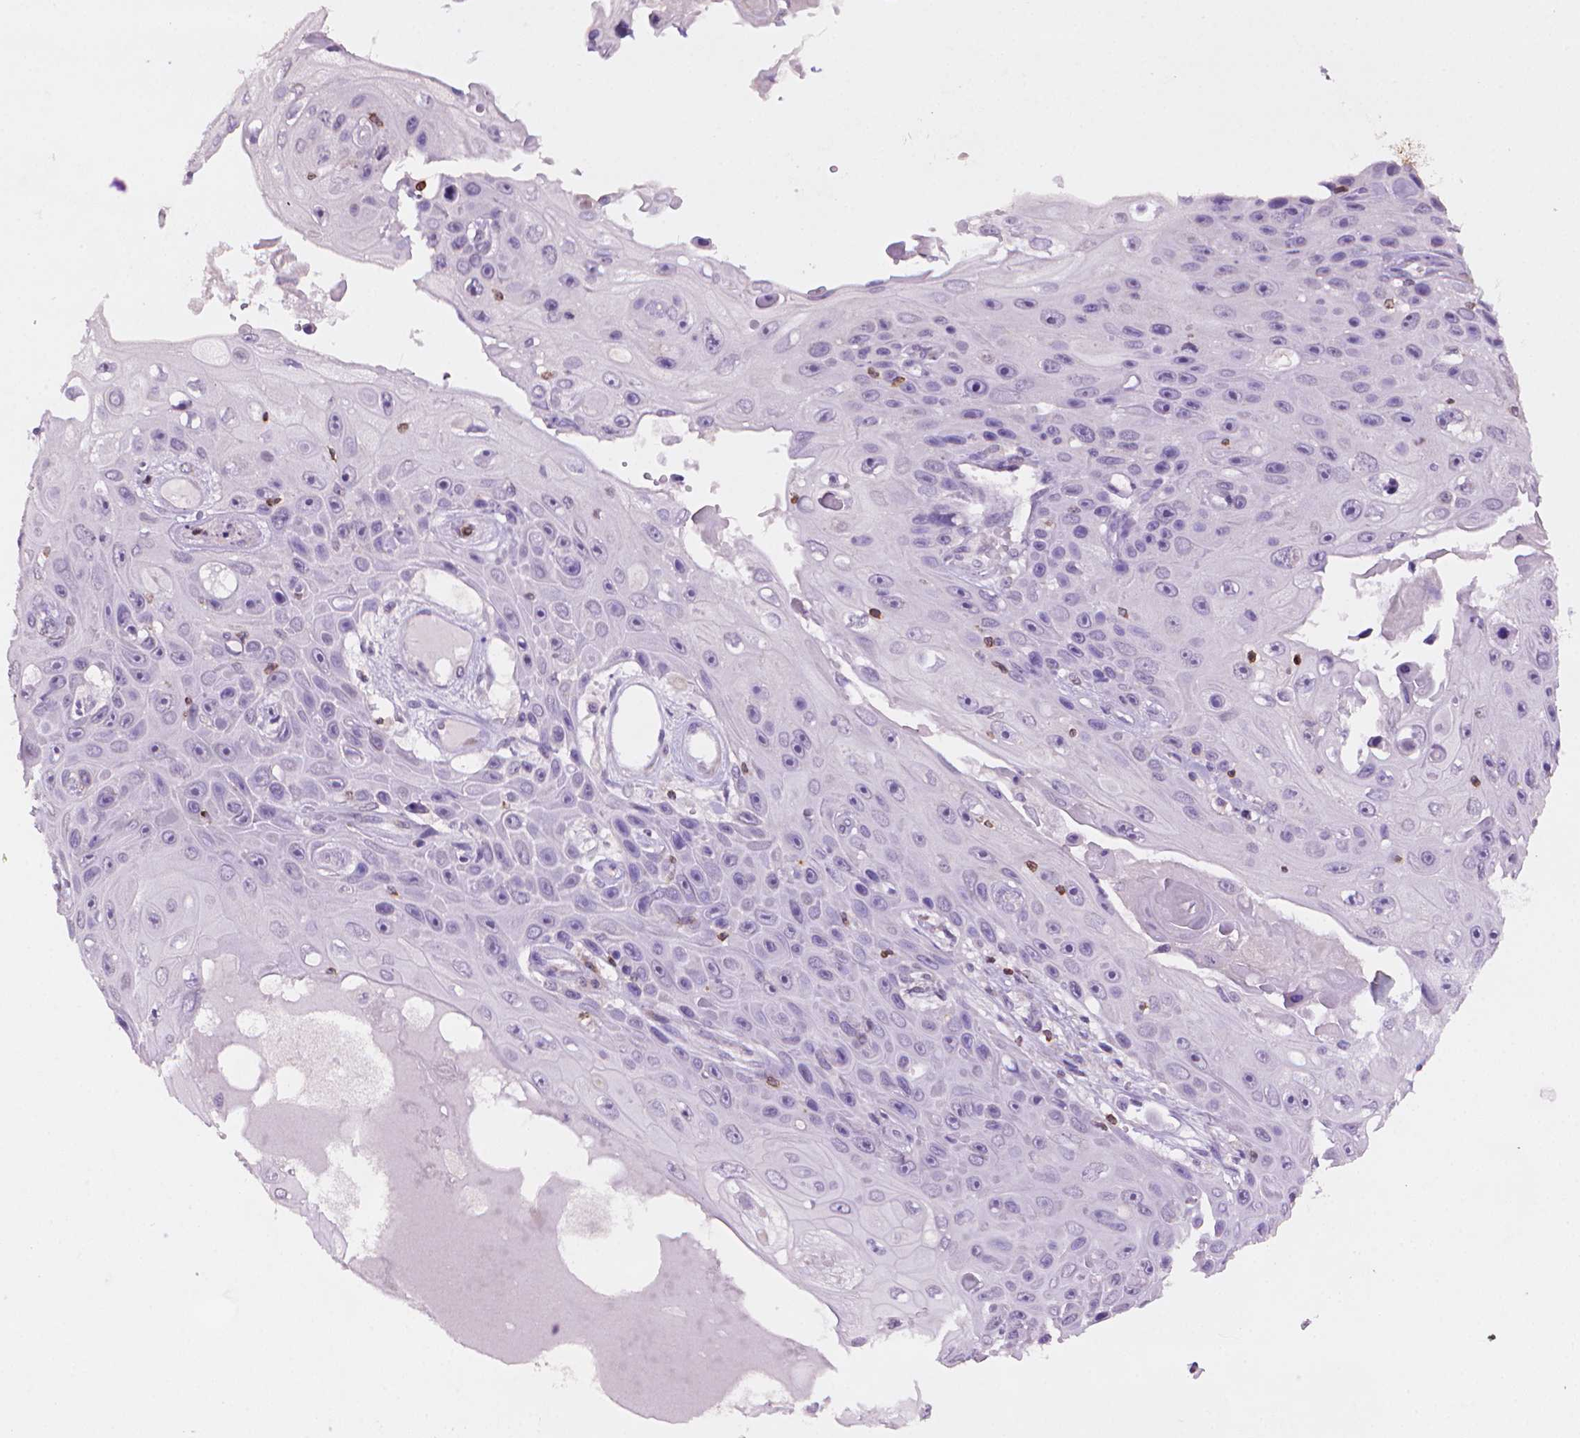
{"staining": {"intensity": "negative", "quantity": "none", "location": "none"}, "tissue": "skin cancer", "cell_type": "Tumor cells", "image_type": "cancer", "snomed": [{"axis": "morphology", "description": "Squamous cell carcinoma, NOS"}, {"axis": "topography", "description": "Skin"}], "caption": "A high-resolution photomicrograph shows IHC staining of squamous cell carcinoma (skin), which shows no significant positivity in tumor cells.", "gene": "BCL2", "patient": {"sex": "male", "age": 82}}